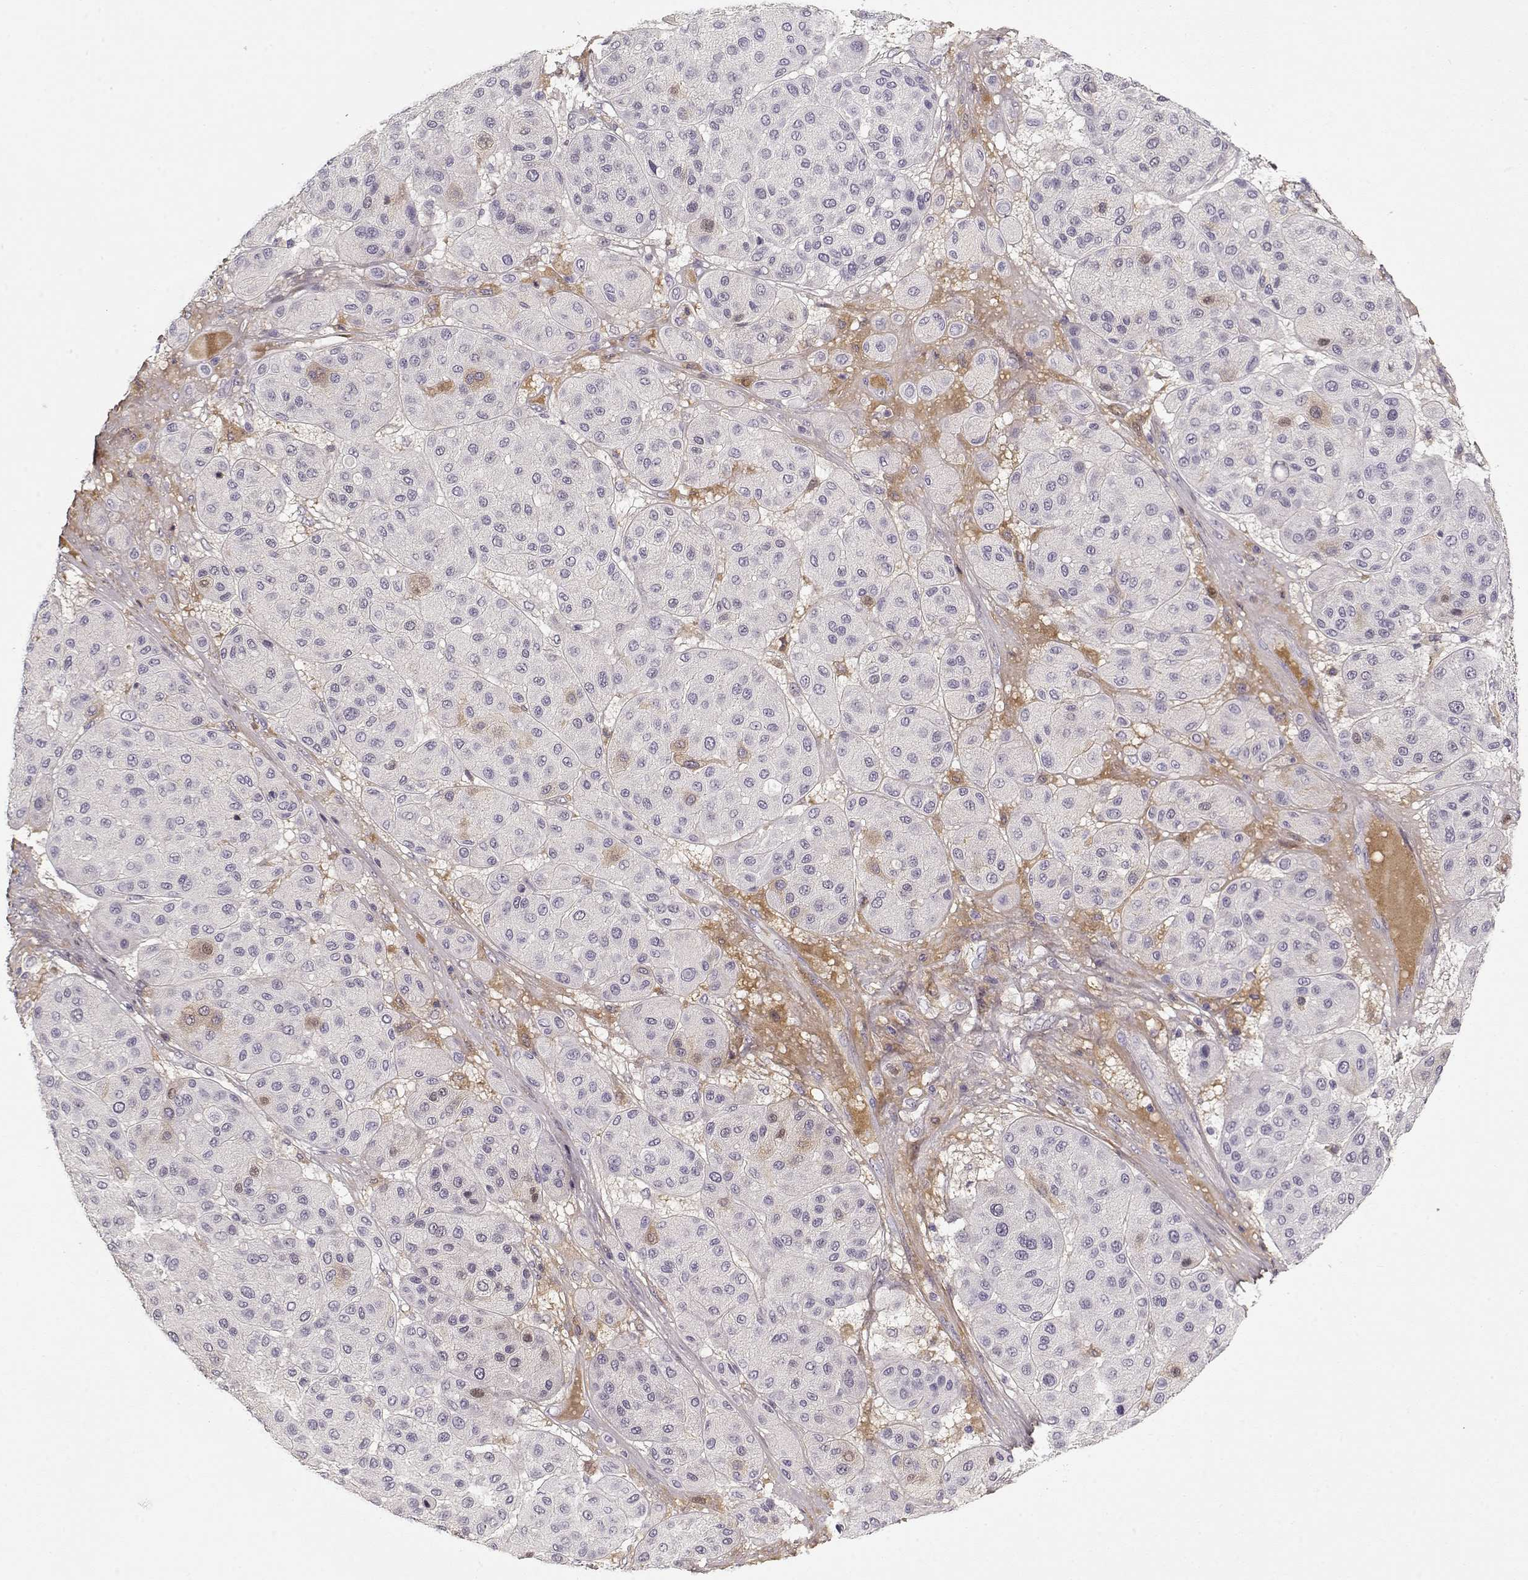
{"staining": {"intensity": "weak", "quantity": "<25%", "location": "cytoplasmic/membranous"}, "tissue": "melanoma", "cell_type": "Tumor cells", "image_type": "cancer", "snomed": [{"axis": "morphology", "description": "Malignant melanoma, Metastatic site"}, {"axis": "topography", "description": "Smooth muscle"}], "caption": "Human melanoma stained for a protein using immunohistochemistry demonstrates no staining in tumor cells.", "gene": "LUM", "patient": {"sex": "male", "age": 41}}